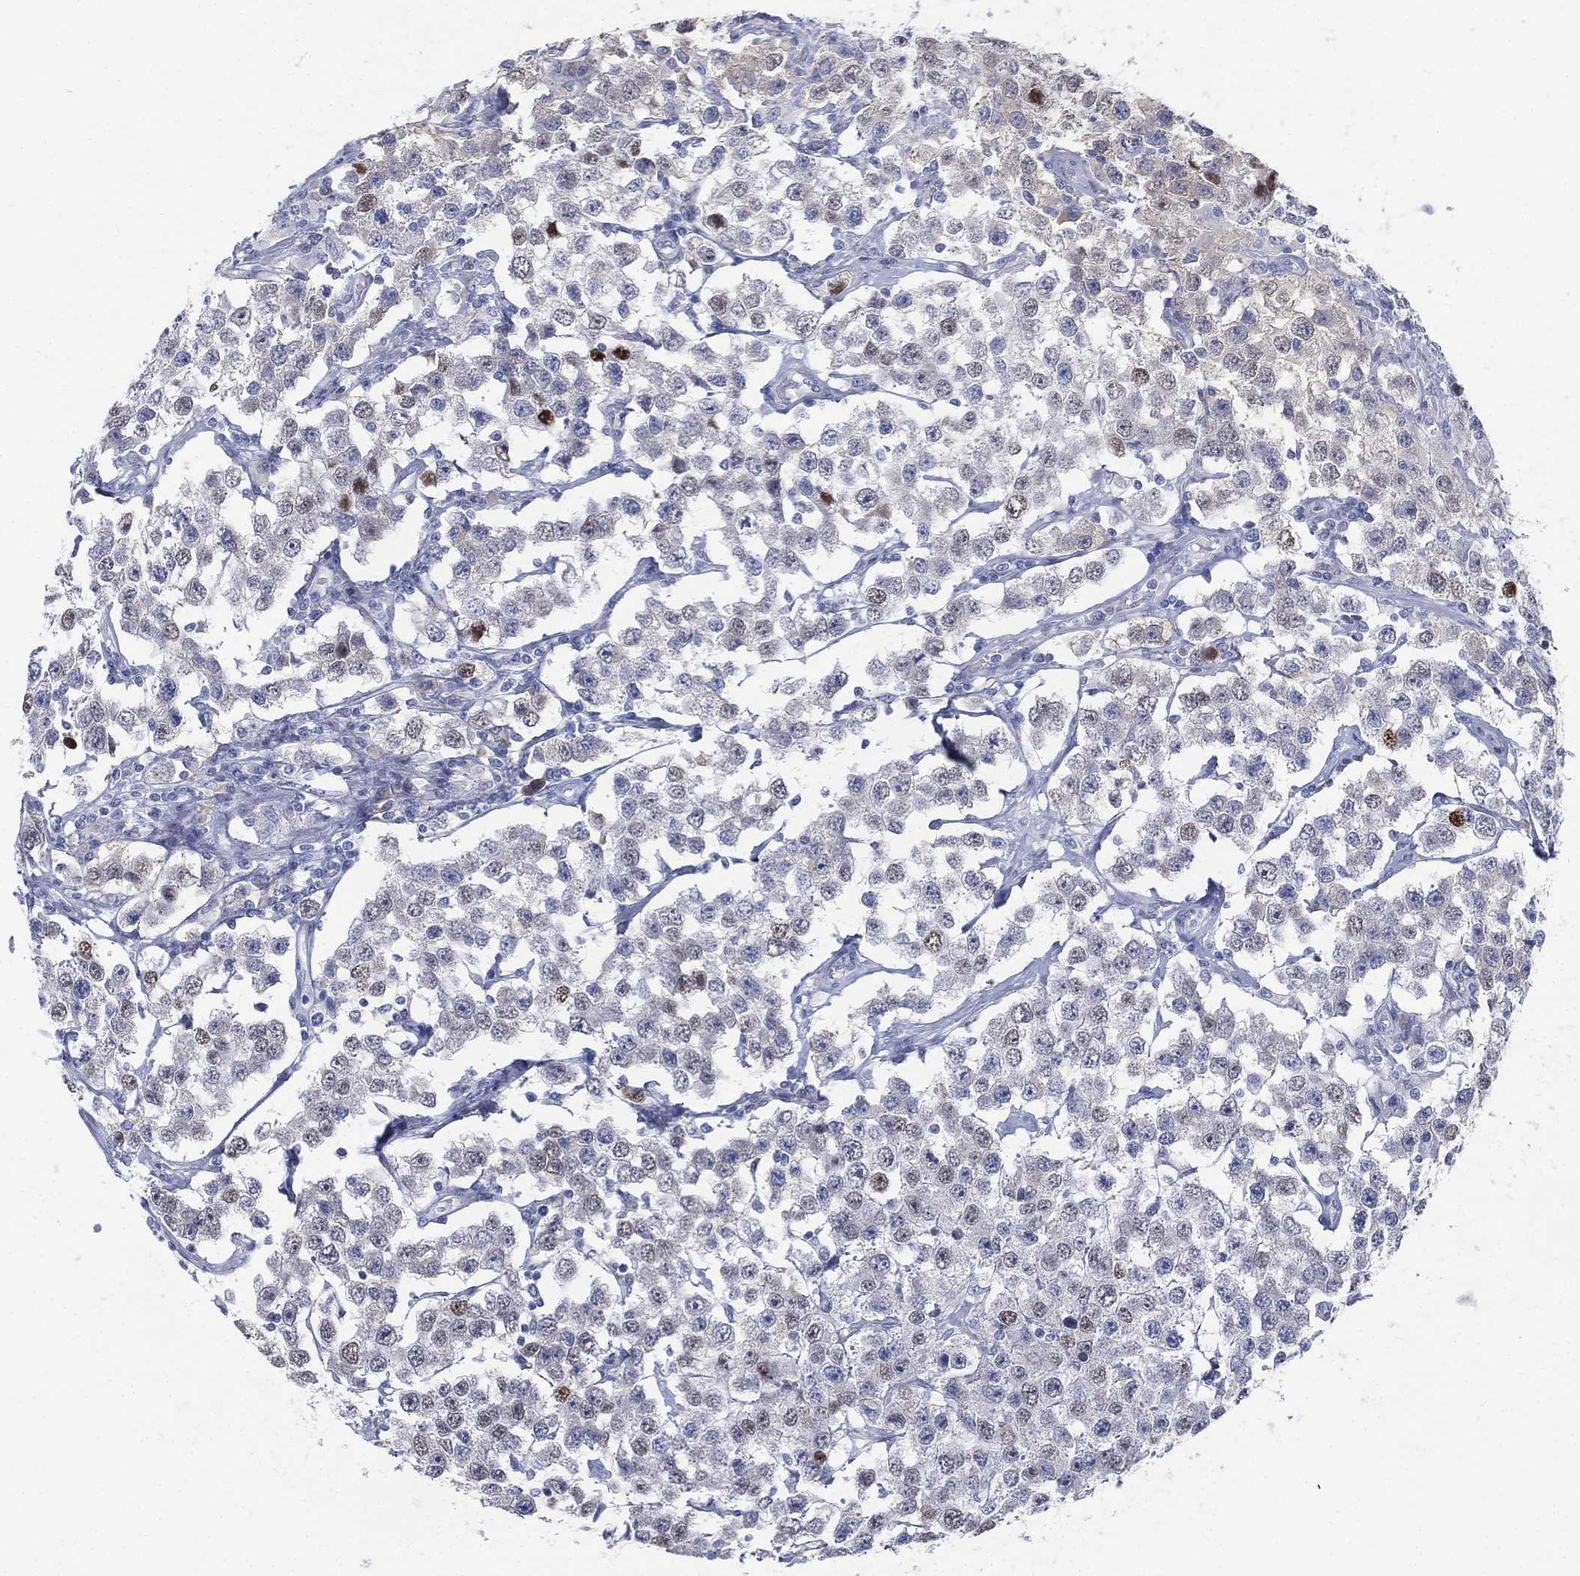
{"staining": {"intensity": "strong", "quantity": "<25%", "location": "nuclear"}, "tissue": "testis cancer", "cell_type": "Tumor cells", "image_type": "cancer", "snomed": [{"axis": "morphology", "description": "Seminoma, NOS"}, {"axis": "topography", "description": "Testis"}], "caption": "Seminoma (testis) stained for a protein shows strong nuclear positivity in tumor cells.", "gene": "GCNA", "patient": {"sex": "male", "age": 52}}